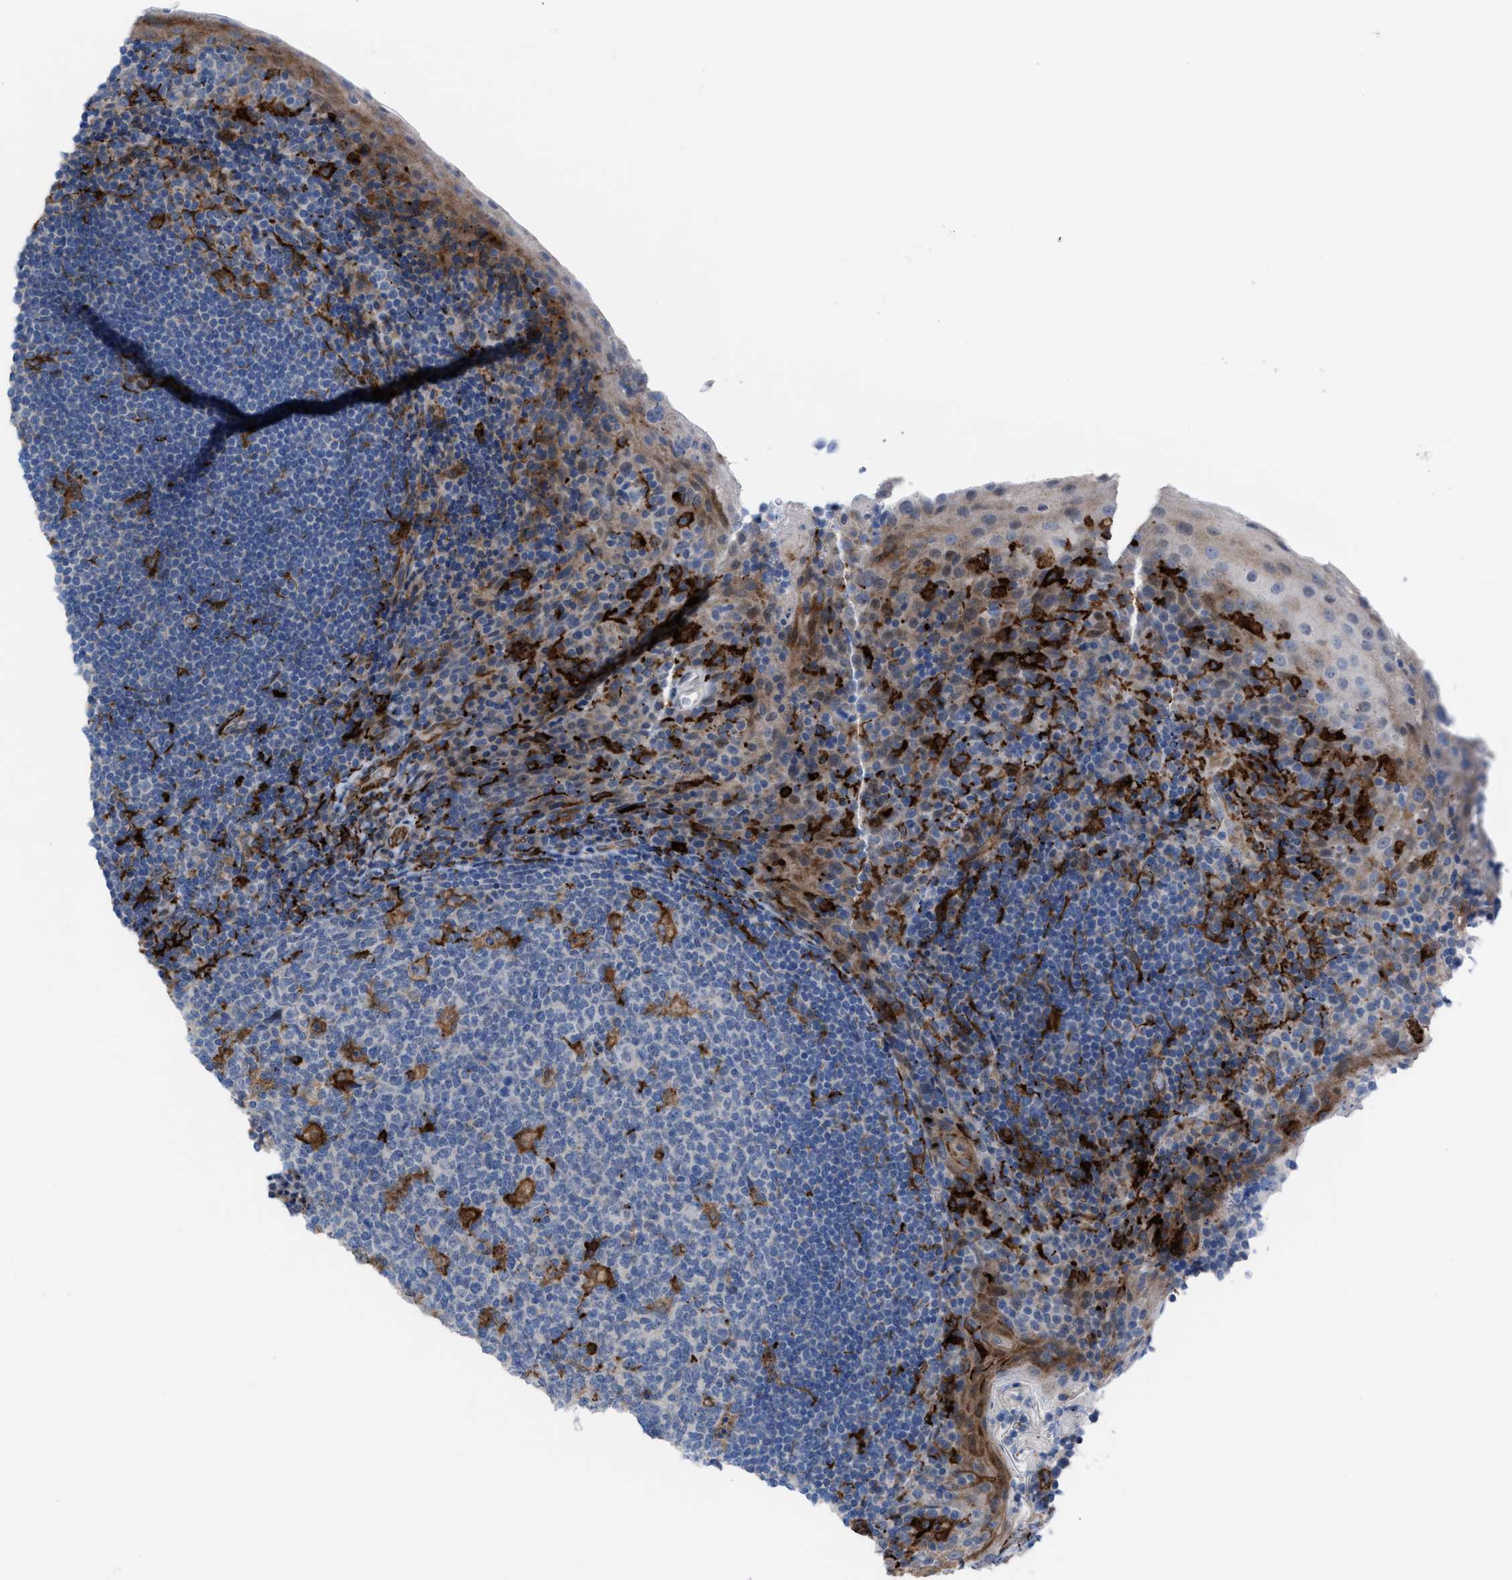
{"staining": {"intensity": "moderate", "quantity": "<25%", "location": "cytoplasmic/membranous"}, "tissue": "tonsil", "cell_type": "Germinal center cells", "image_type": "normal", "snomed": [{"axis": "morphology", "description": "Normal tissue, NOS"}, {"axis": "topography", "description": "Tonsil"}], "caption": "The immunohistochemical stain shows moderate cytoplasmic/membranous staining in germinal center cells of unremarkable tonsil.", "gene": "SLC47A1", "patient": {"sex": "male", "age": 17}}